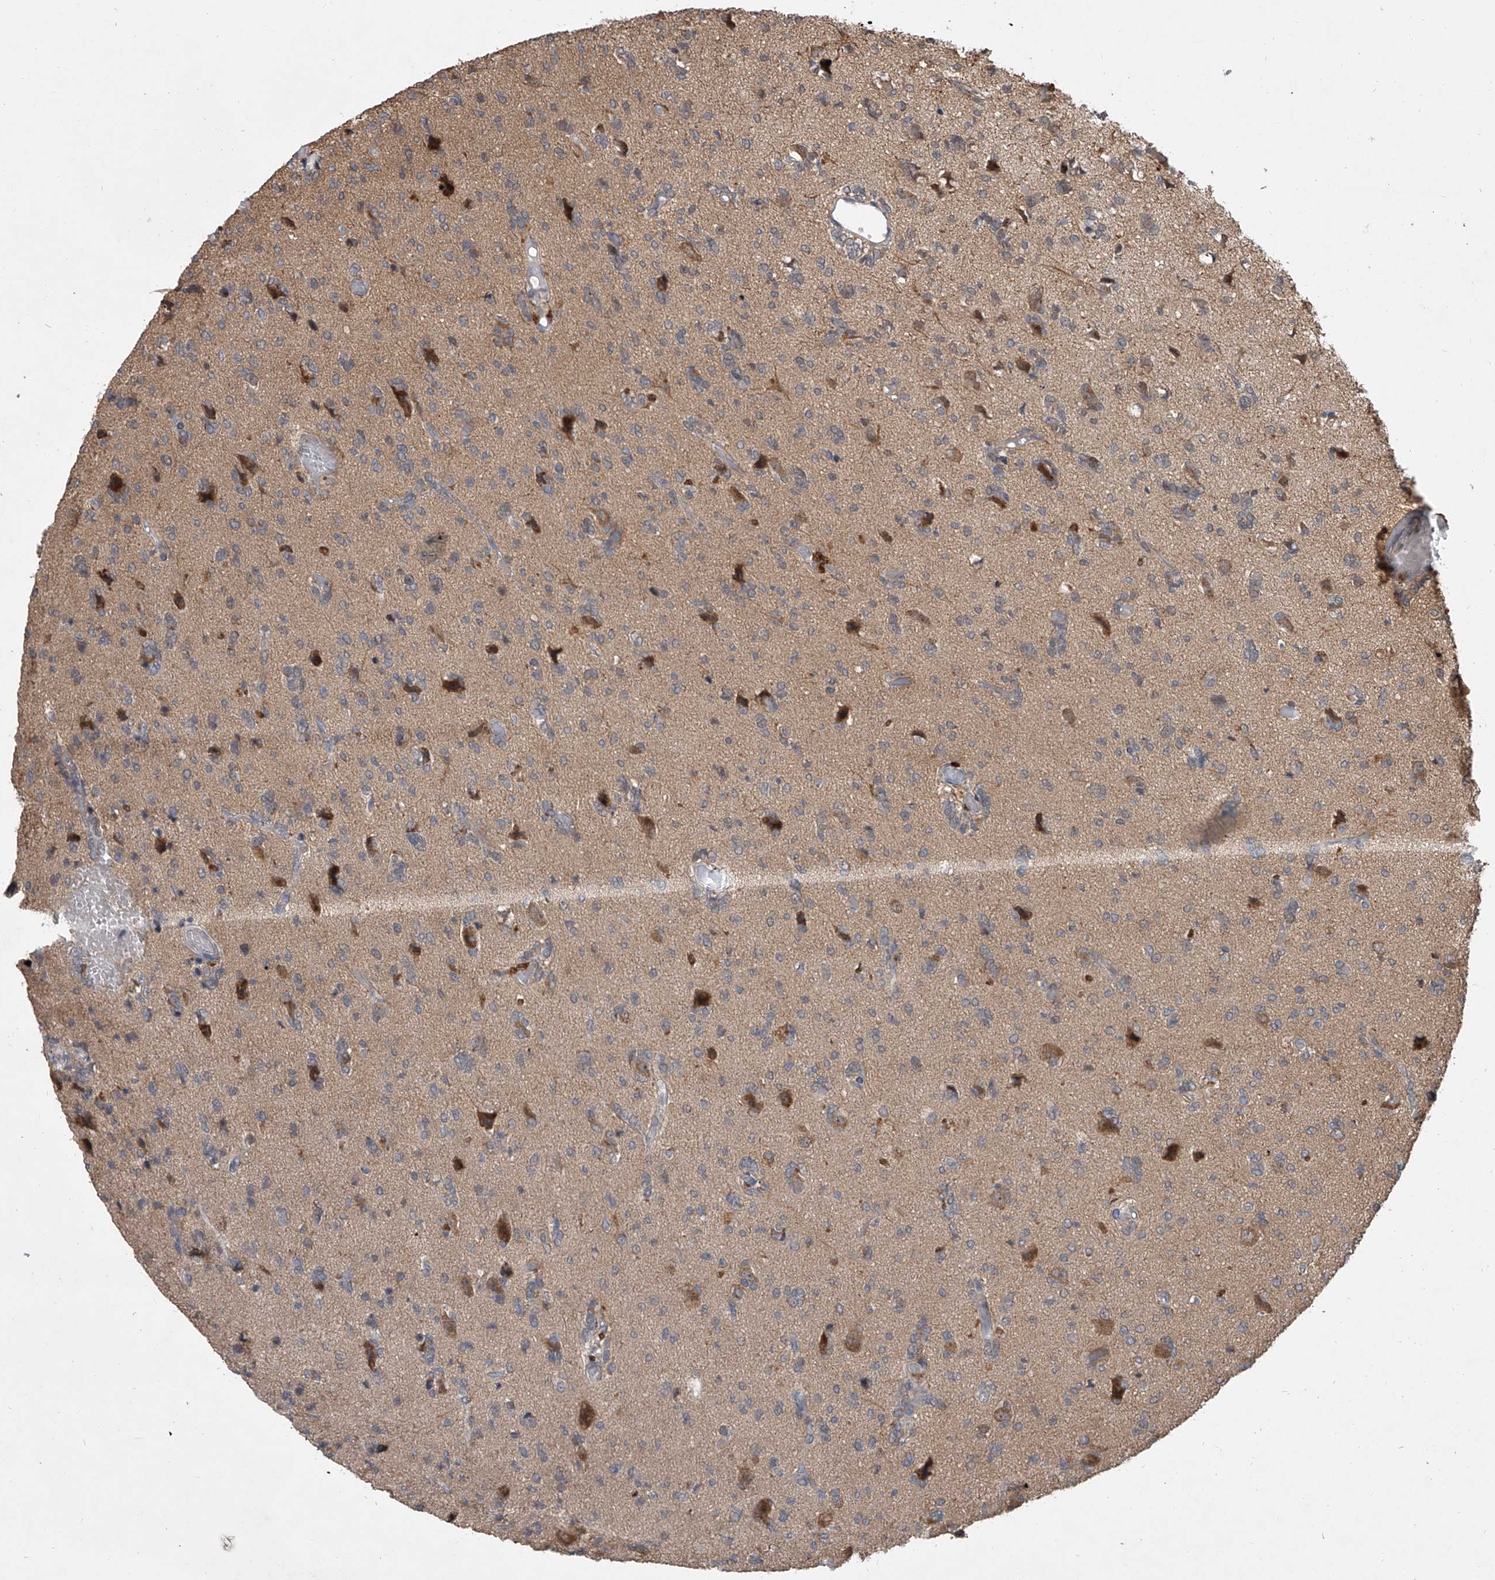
{"staining": {"intensity": "negative", "quantity": "none", "location": "none"}, "tissue": "glioma", "cell_type": "Tumor cells", "image_type": "cancer", "snomed": [{"axis": "morphology", "description": "Glioma, malignant, High grade"}, {"axis": "topography", "description": "Brain"}], "caption": "This is a histopathology image of IHC staining of malignant glioma (high-grade), which shows no expression in tumor cells.", "gene": "GEMIN8", "patient": {"sex": "female", "age": 59}}